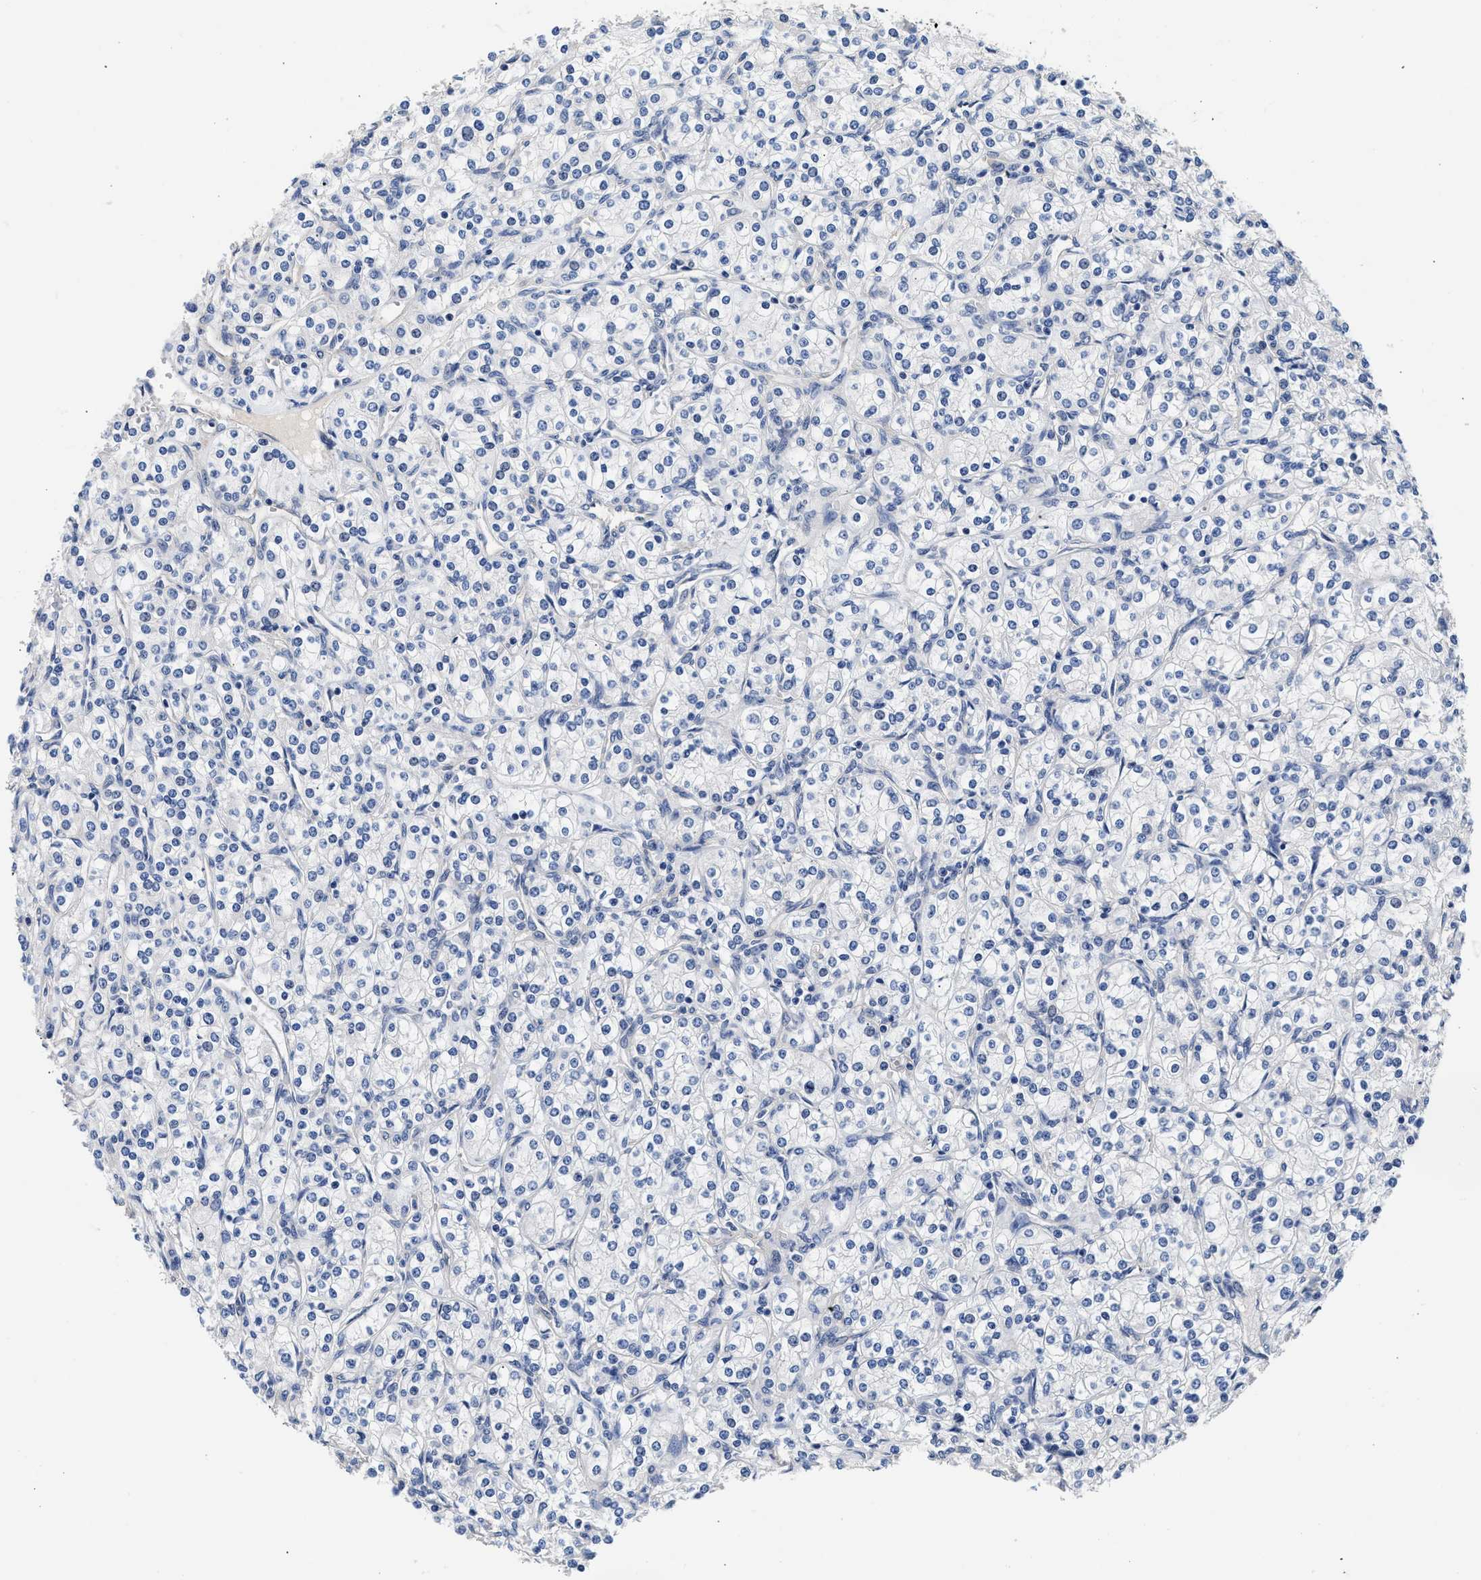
{"staining": {"intensity": "negative", "quantity": "none", "location": "none"}, "tissue": "renal cancer", "cell_type": "Tumor cells", "image_type": "cancer", "snomed": [{"axis": "morphology", "description": "Adenocarcinoma, NOS"}, {"axis": "topography", "description": "Kidney"}], "caption": "Immunohistochemistry (IHC) of renal cancer displays no staining in tumor cells.", "gene": "XPO5", "patient": {"sex": "male", "age": 77}}